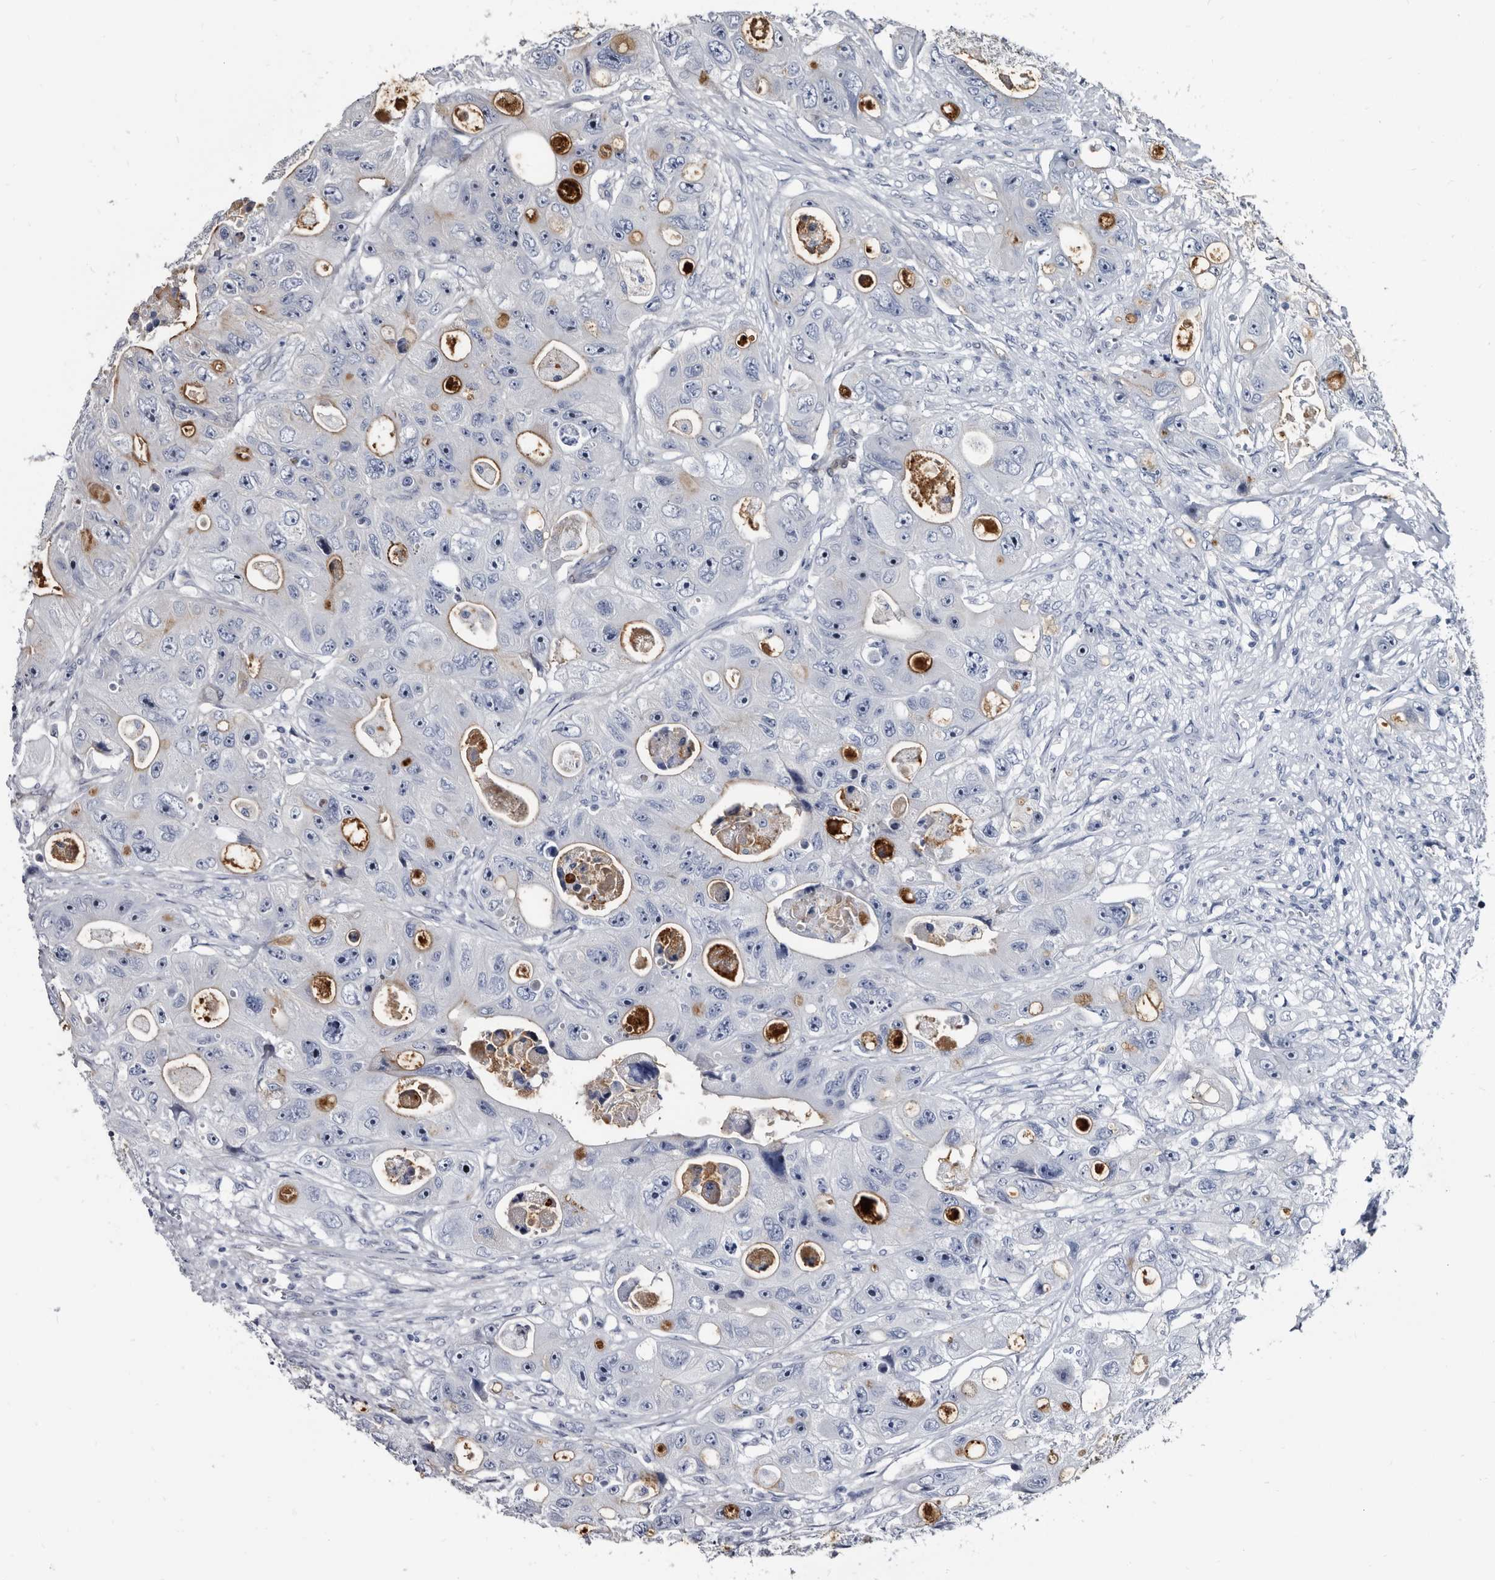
{"staining": {"intensity": "weak", "quantity": "25%-75%", "location": "cytoplasmic/membranous"}, "tissue": "colorectal cancer", "cell_type": "Tumor cells", "image_type": "cancer", "snomed": [{"axis": "morphology", "description": "Adenocarcinoma, NOS"}, {"axis": "topography", "description": "Colon"}], "caption": "The histopathology image demonstrates immunohistochemical staining of adenocarcinoma (colorectal). There is weak cytoplasmic/membranous expression is identified in about 25%-75% of tumor cells.", "gene": "PRSS8", "patient": {"sex": "female", "age": 46}}